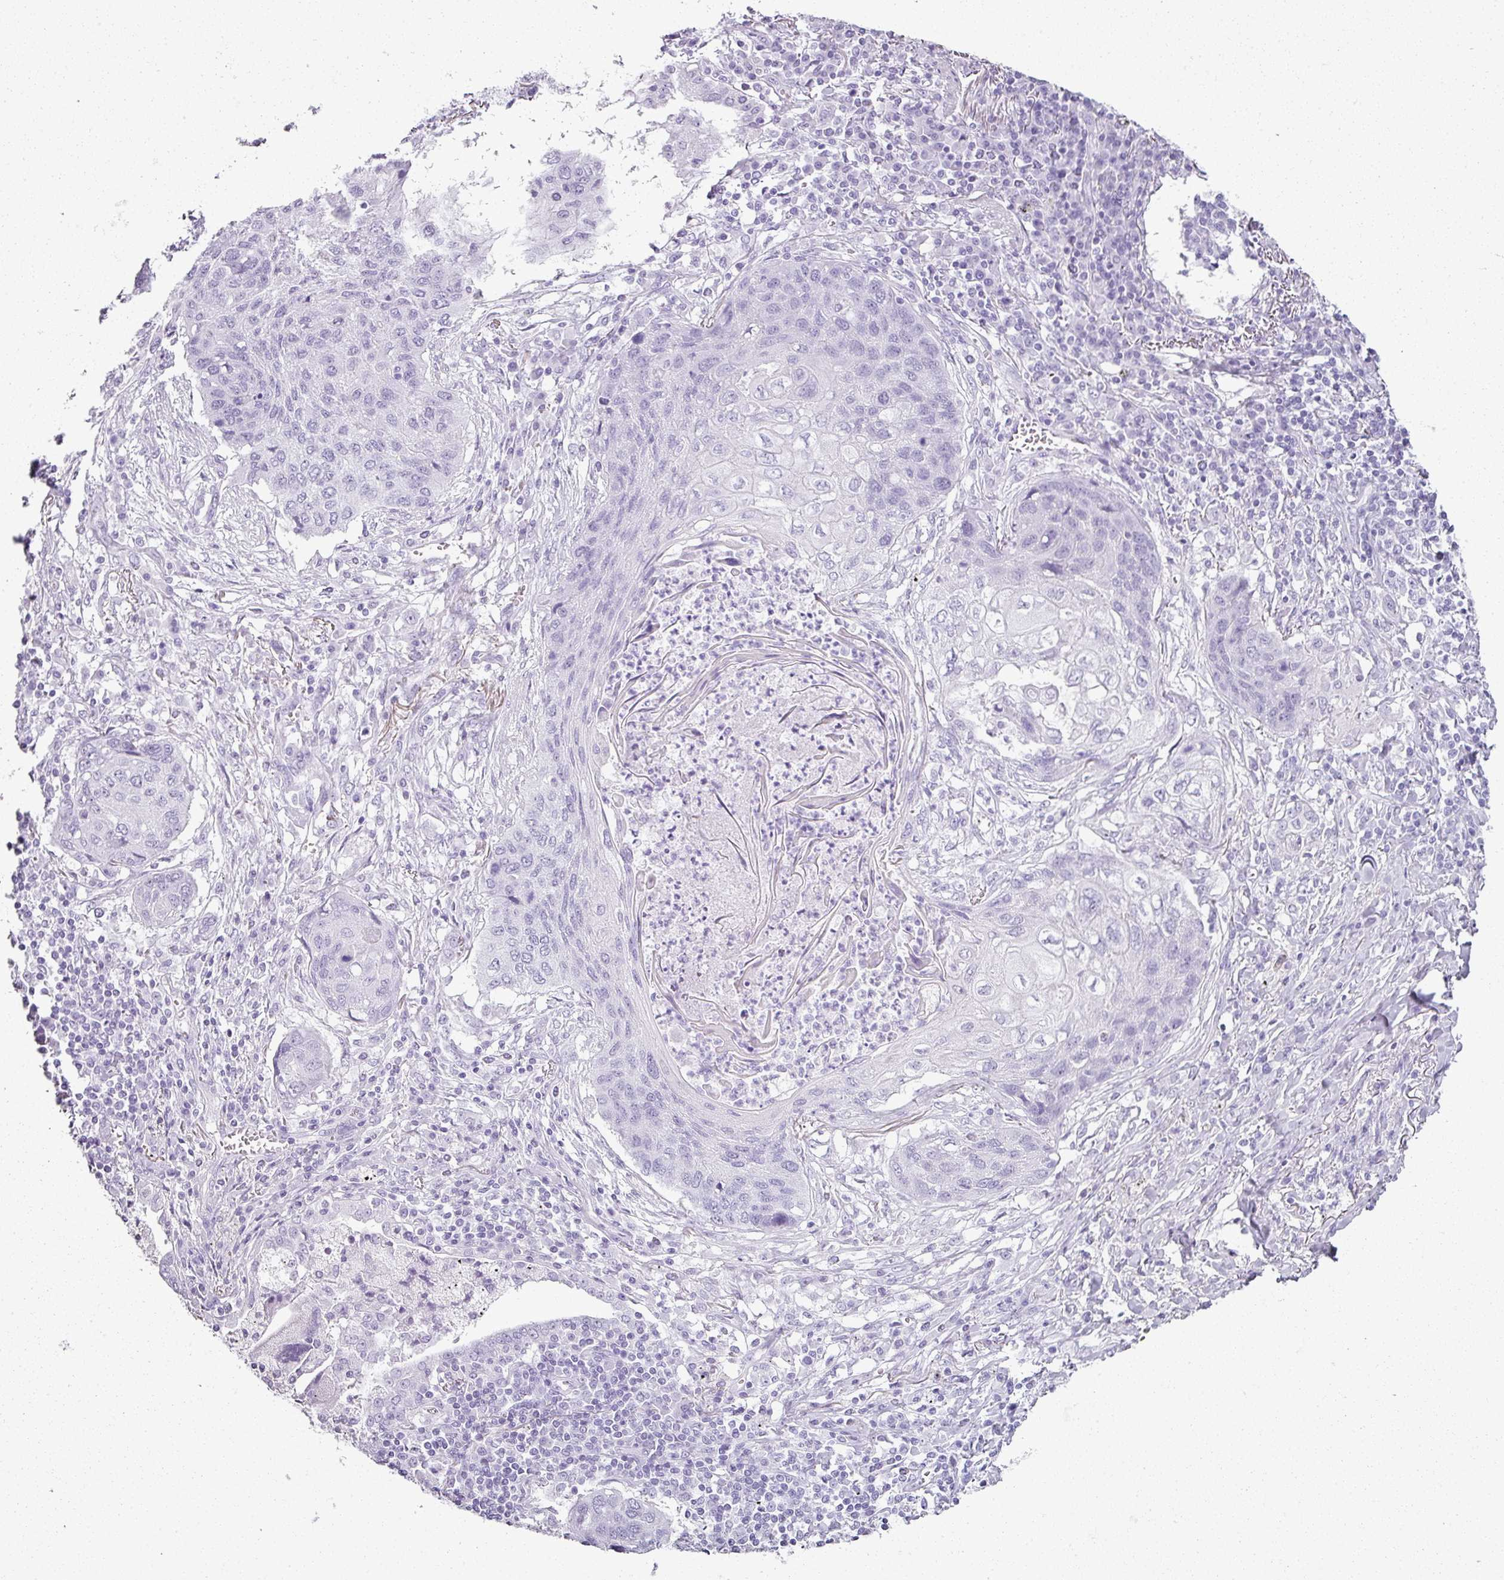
{"staining": {"intensity": "negative", "quantity": "none", "location": "none"}, "tissue": "lung cancer", "cell_type": "Tumor cells", "image_type": "cancer", "snomed": [{"axis": "morphology", "description": "Squamous cell carcinoma, NOS"}, {"axis": "topography", "description": "Lung"}], "caption": "The photomicrograph reveals no staining of tumor cells in lung cancer (squamous cell carcinoma).", "gene": "SCT", "patient": {"sex": "female", "age": 63}}